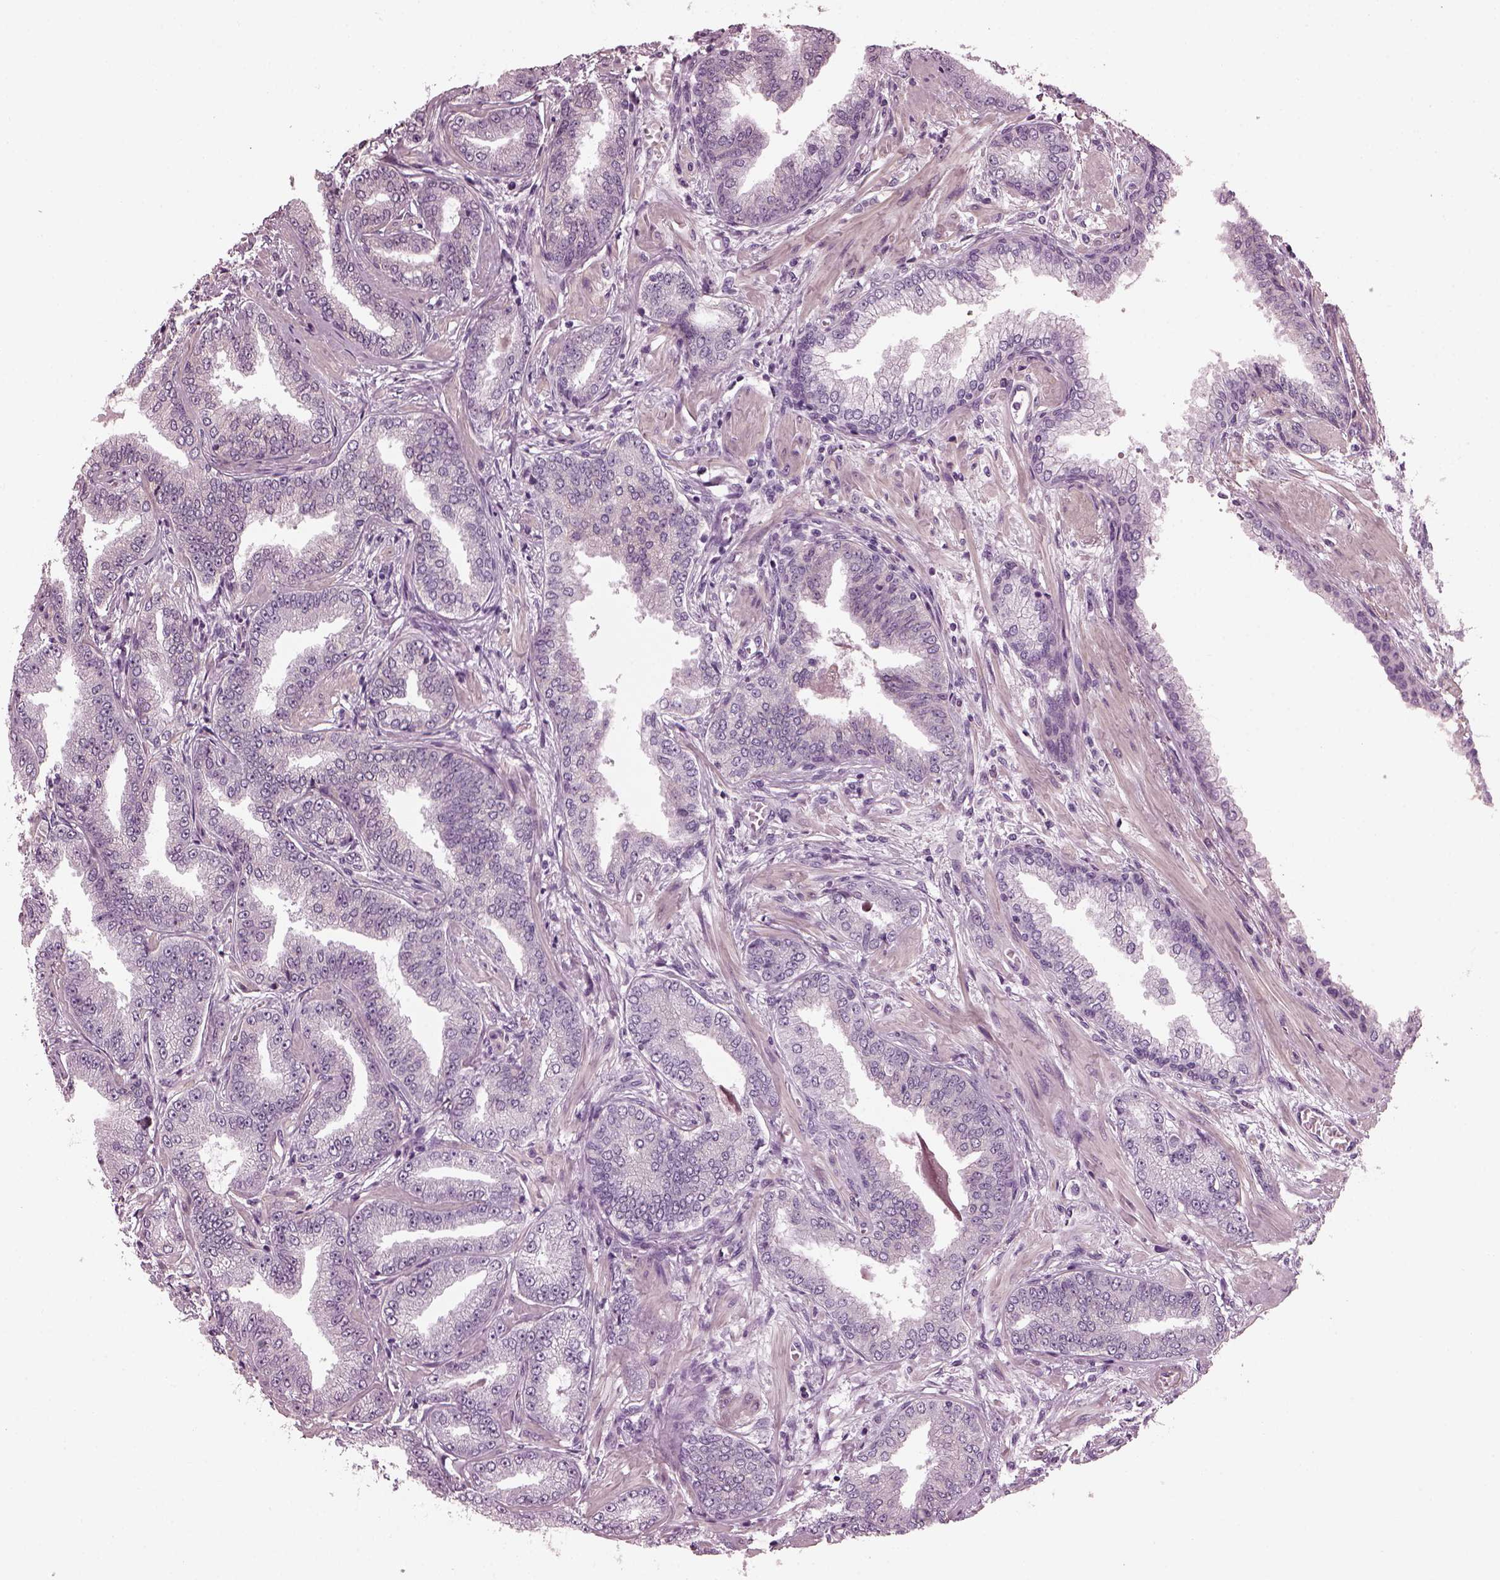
{"staining": {"intensity": "negative", "quantity": "none", "location": "none"}, "tissue": "prostate cancer", "cell_type": "Tumor cells", "image_type": "cancer", "snomed": [{"axis": "morphology", "description": "Adenocarcinoma, Low grade"}, {"axis": "topography", "description": "Prostate"}], "caption": "Prostate cancer was stained to show a protein in brown. There is no significant expression in tumor cells.", "gene": "BFSP1", "patient": {"sex": "male", "age": 55}}